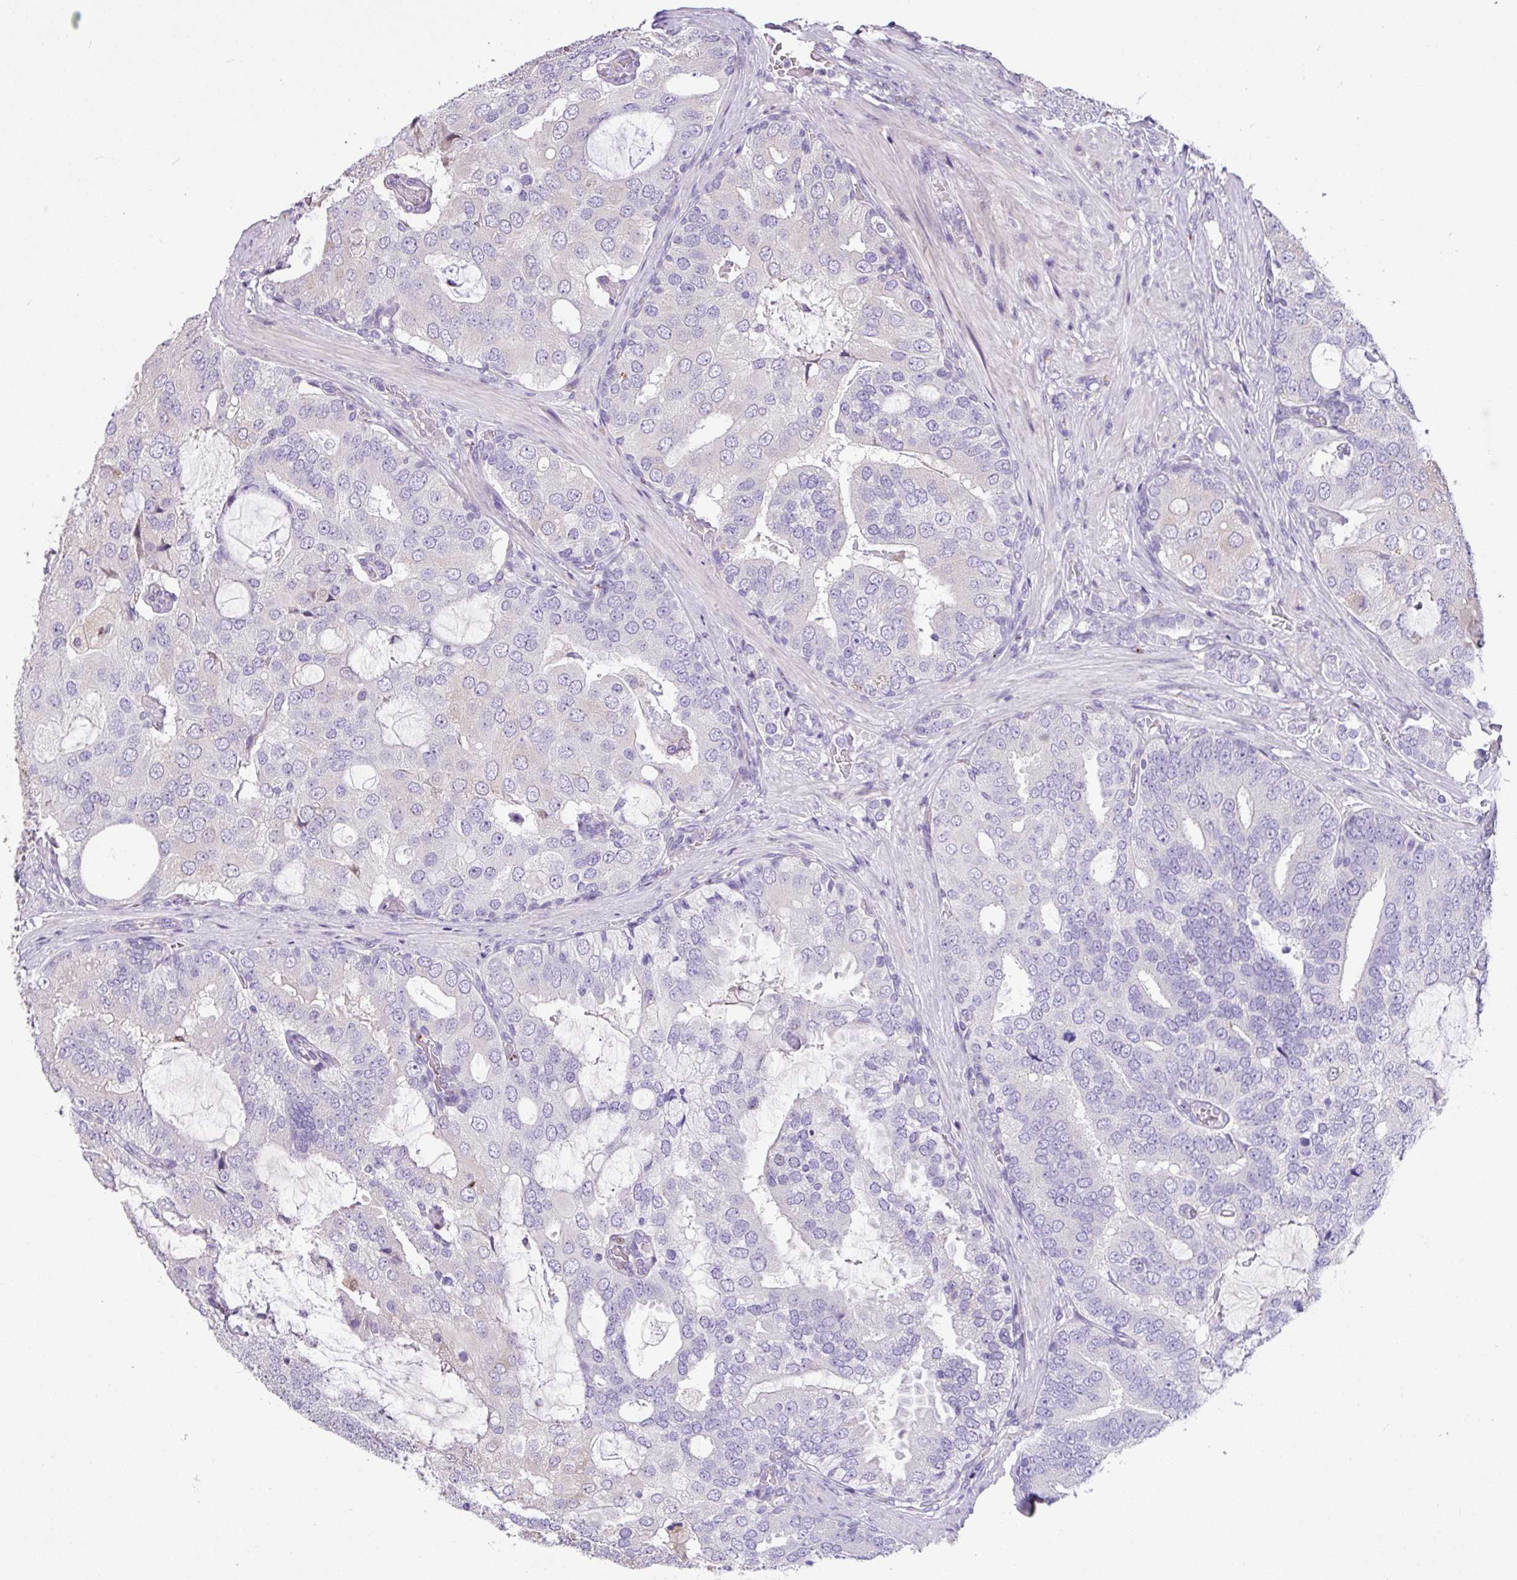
{"staining": {"intensity": "negative", "quantity": "none", "location": "none"}, "tissue": "prostate cancer", "cell_type": "Tumor cells", "image_type": "cancer", "snomed": [{"axis": "morphology", "description": "Adenocarcinoma, High grade"}, {"axis": "topography", "description": "Prostate"}], "caption": "IHC photomicrograph of neoplastic tissue: prostate adenocarcinoma (high-grade) stained with DAB (3,3'-diaminobenzidine) exhibits no significant protein expression in tumor cells.", "gene": "ZG16", "patient": {"sex": "male", "age": 55}}